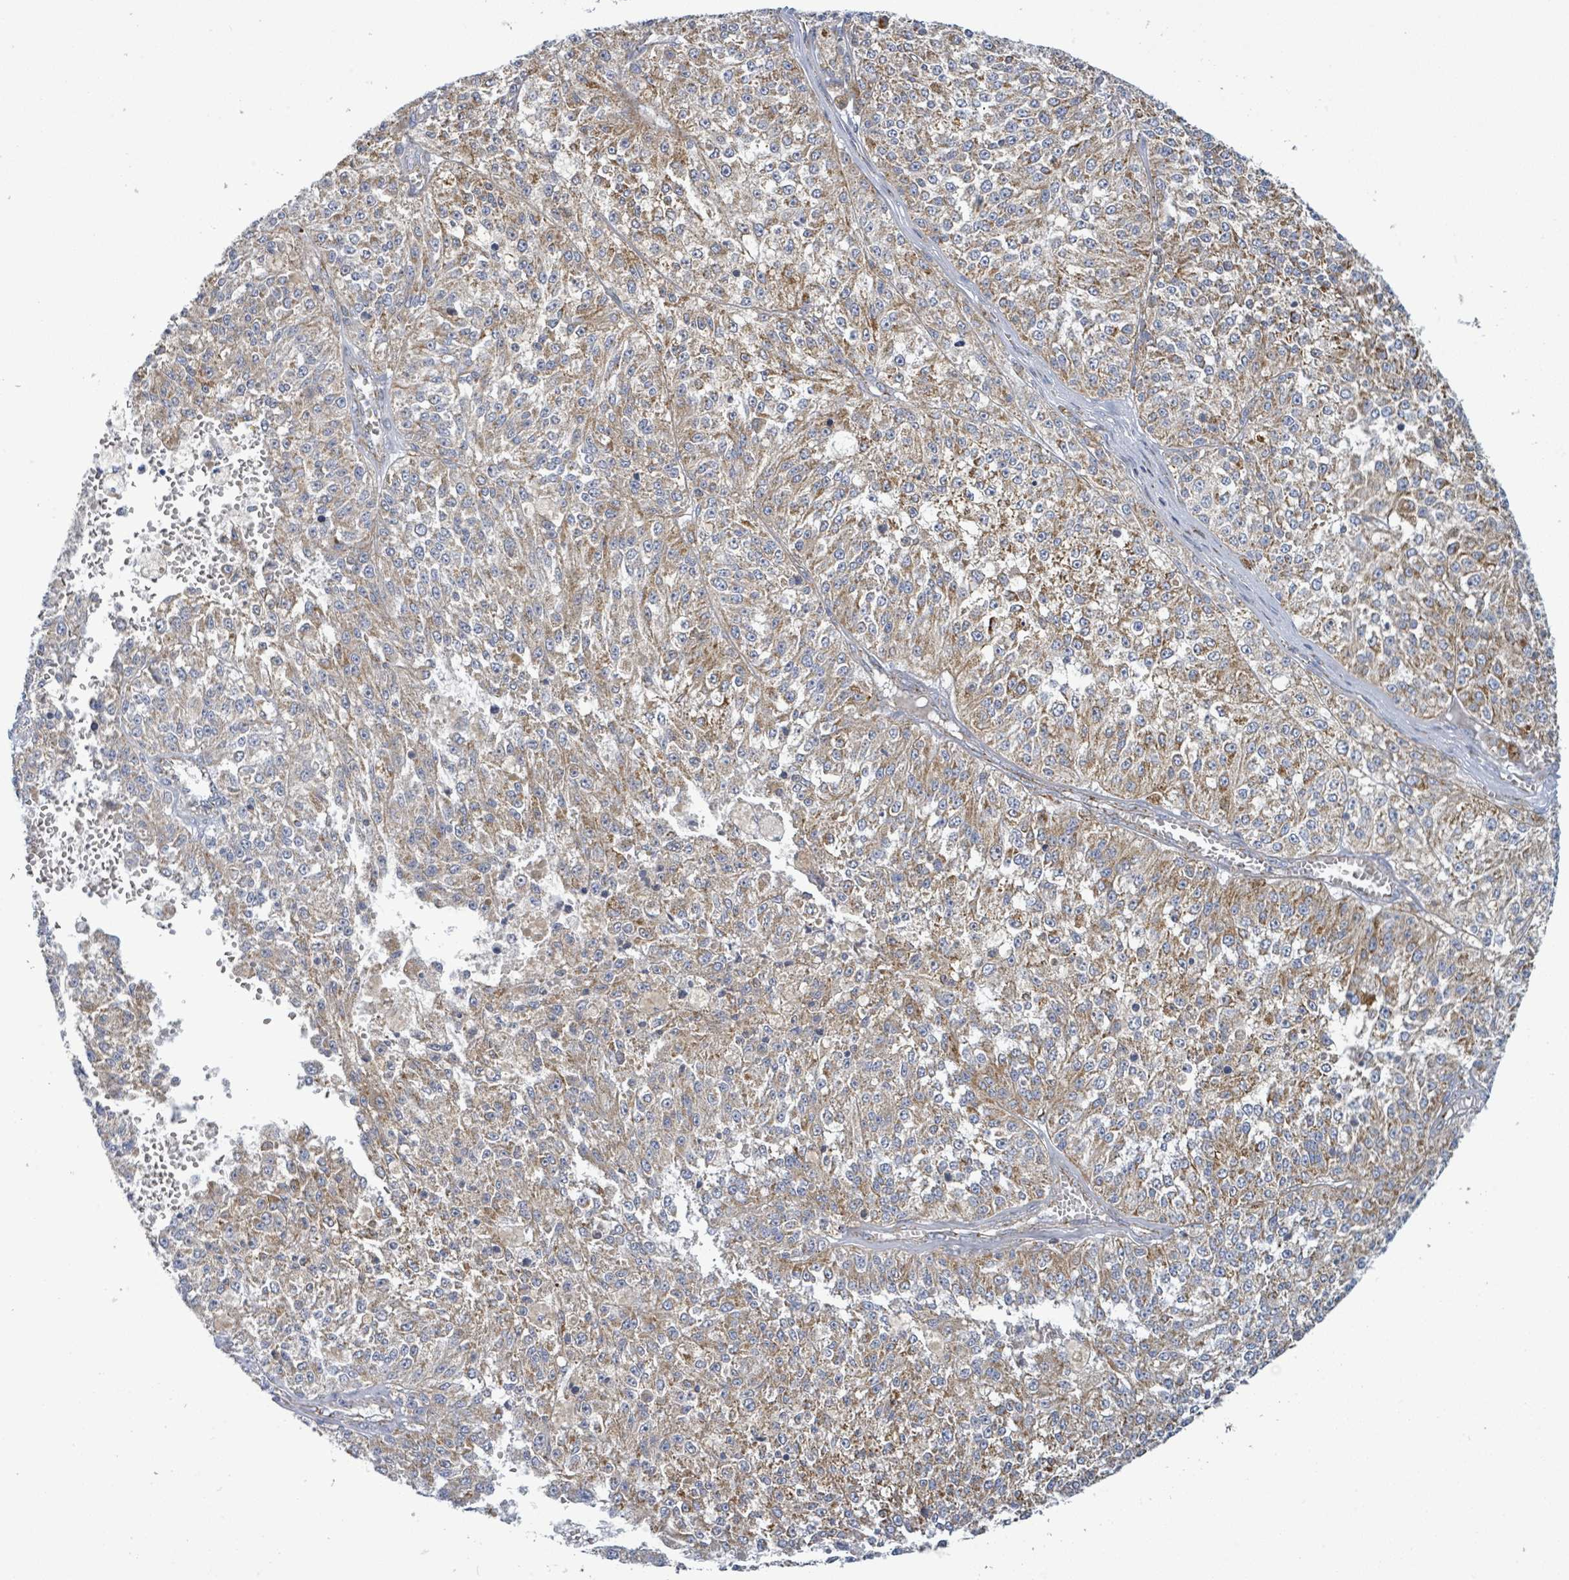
{"staining": {"intensity": "moderate", "quantity": "25%-75%", "location": "cytoplasmic/membranous"}, "tissue": "melanoma", "cell_type": "Tumor cells", "image_type": "cancer", "snomed": [{"axis": "morphology", "description": "Malignant melanoma, NOS"}, {"axis": "topography", "description": "Skin"}], "caption": "The photomicrograph exhibits staining of melanoma, revealing moderate cytoplasmic/membranous protein staining (brown color) within tumor cells.", "gene": "SUCLG2", "patient": {"sex": "female", "age": 64}}